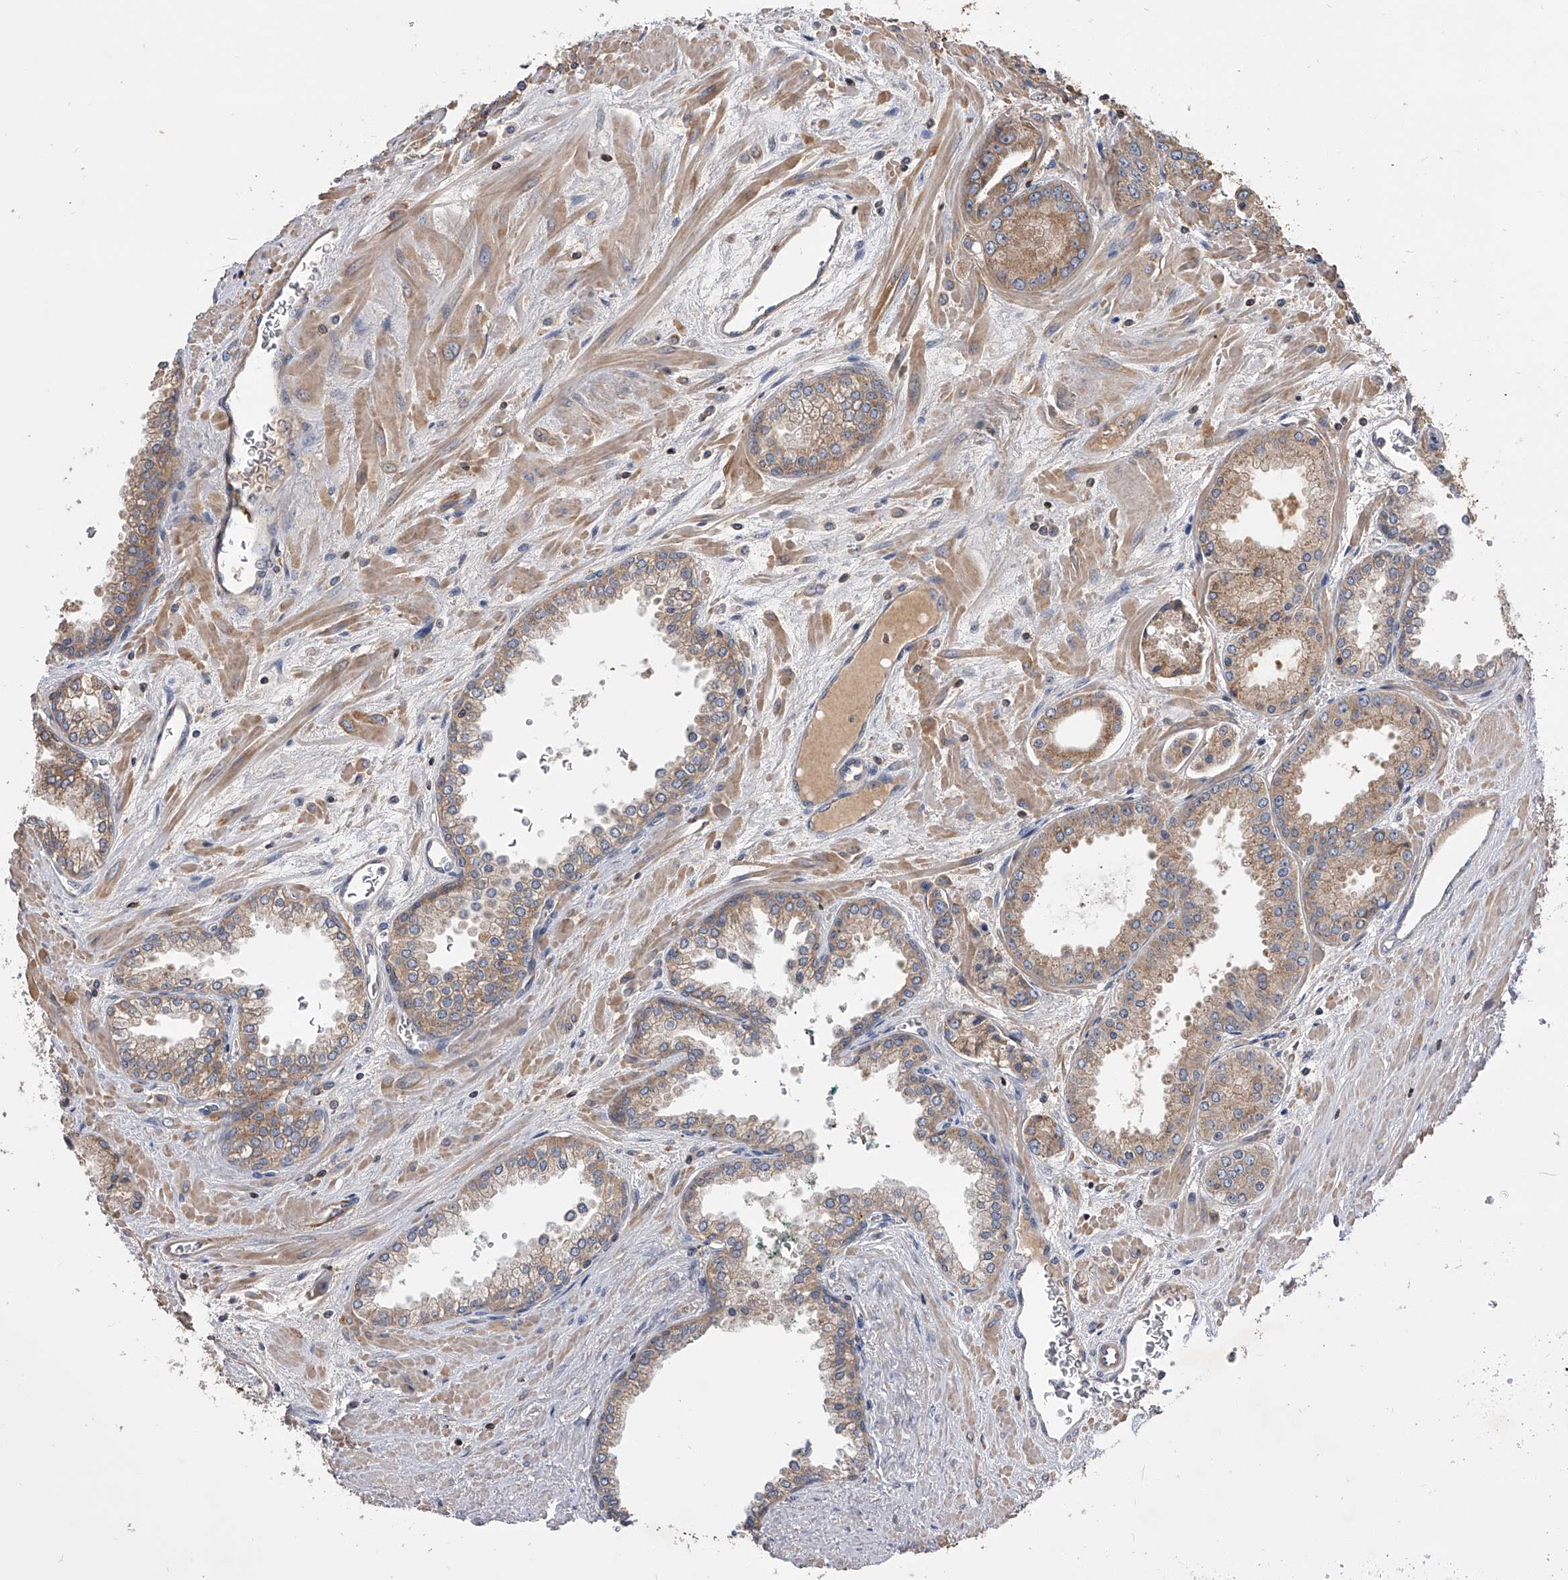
{"staining": {"intensity": "moderate", "quantity": ">75%", "location": "cytoplasmic/membranous"}, "tissue": "prostate cancer", "cell_type": "Tumor cells", "image_type": "cancer", "snomed": [{"axis": "morphology", "description": "Adenocarcinoma, Low grade"}, {"axis": "topography", "description": "Prostate"}], "caption": "Tumor cells show medium levels of moderate cytoplasmic/membranous positivity in approximately >75% of cells in human prostate cancer. The staining was performed using DAB (3,3'-diaminobenzidine) to visualize the protein expression in brown, while the nuclei were stained in blue with hematoxylin (Magnification: 20x).", "gene": "CUL7", "patient": {"sex": "male", "age": 67}}